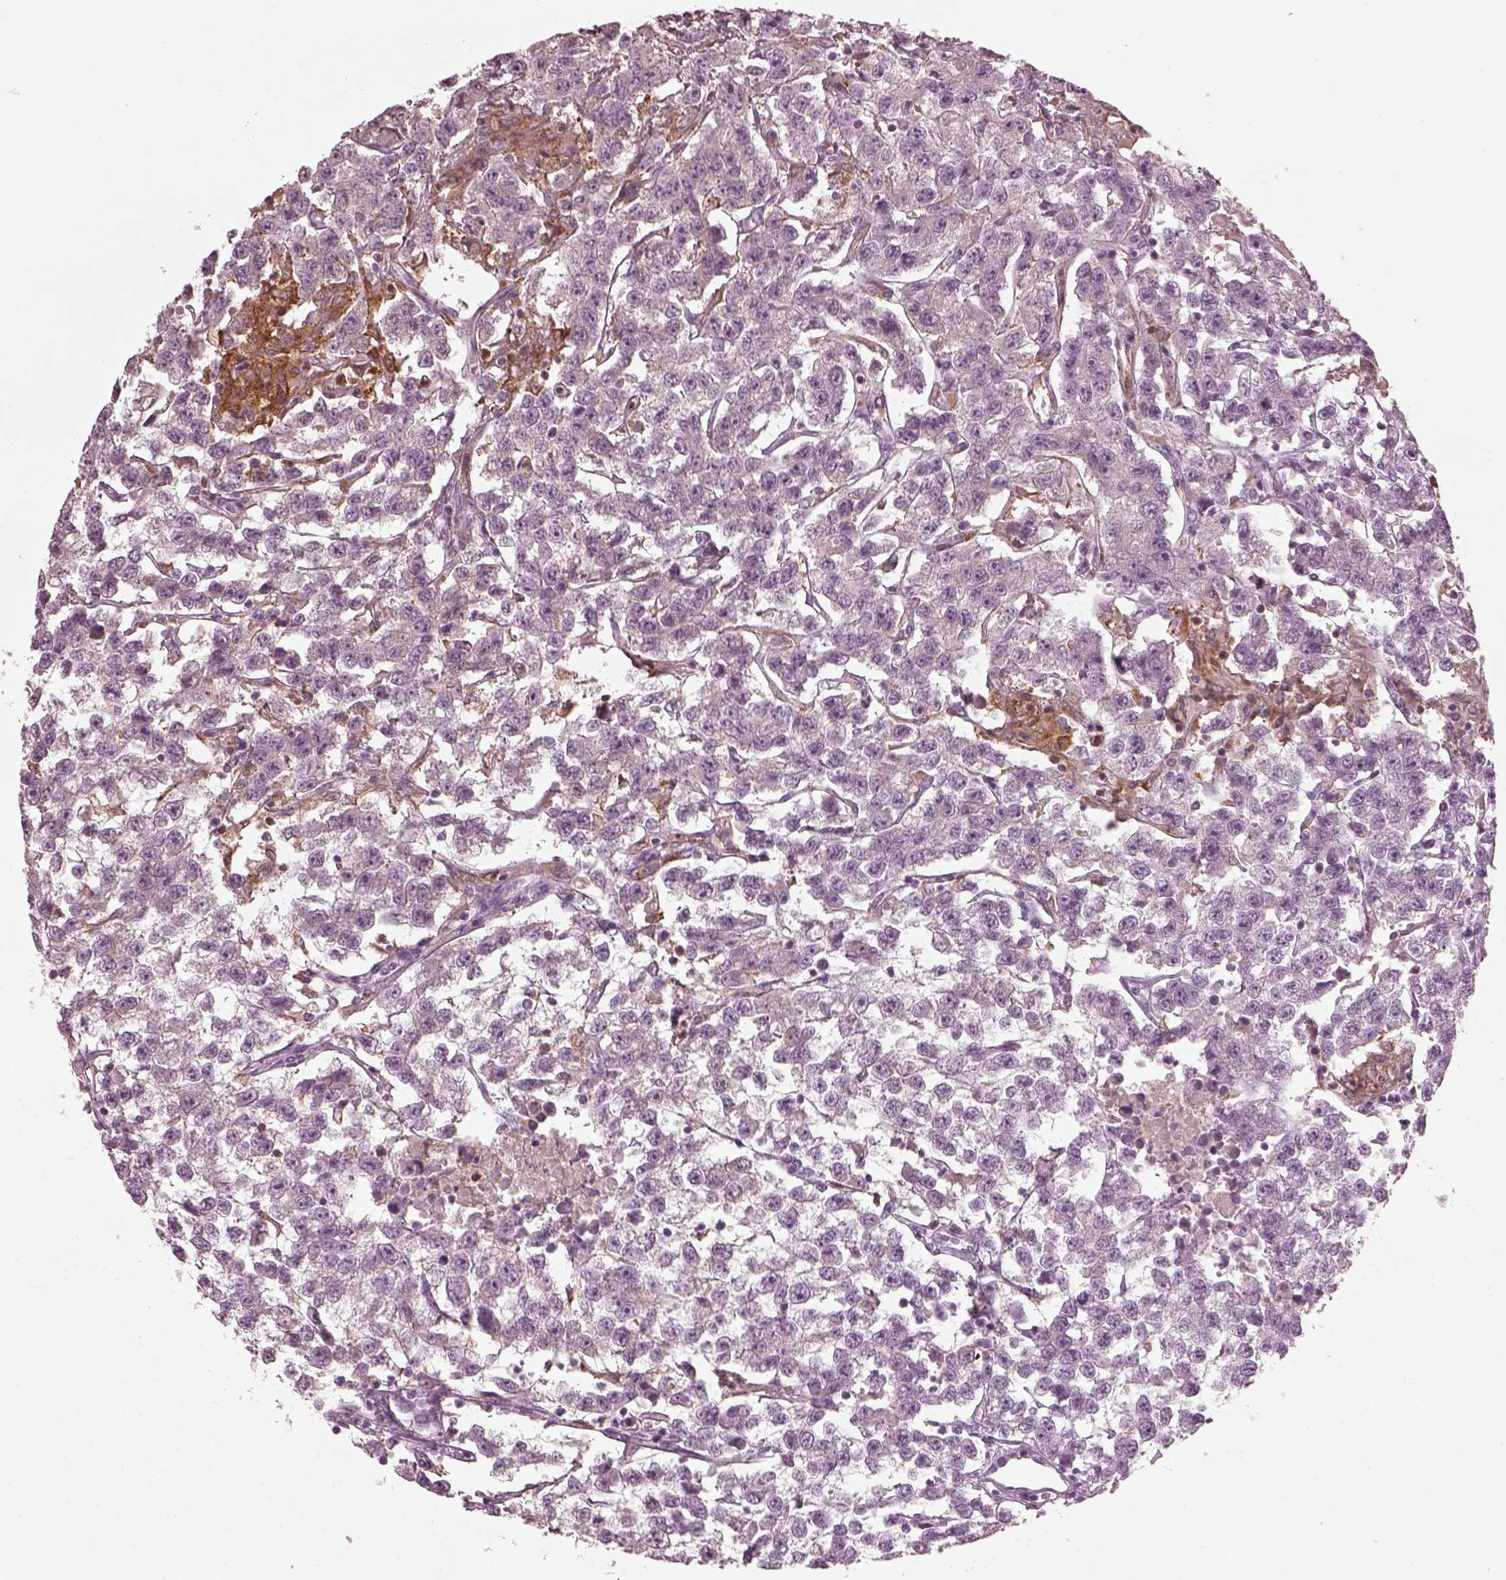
{"staining": {"intensity": "negative", "quantity": "none", "location": "none"}, "tissue": "testis cancer", "cell_type": "Tumor cells", "image_type": "cancer", "snomed": [{"axis": "morphology", "description": "Seminoma, NOS"}, {"axis": "topography", "description": "Testis"}], "caption": "This is an immunohistochemistry (IHC) photomicrograph of testis cancer. There is no positivity in tumor cells.", "gene": "PSTPIP2", "patient": {"sex": "male", "age": 59}}